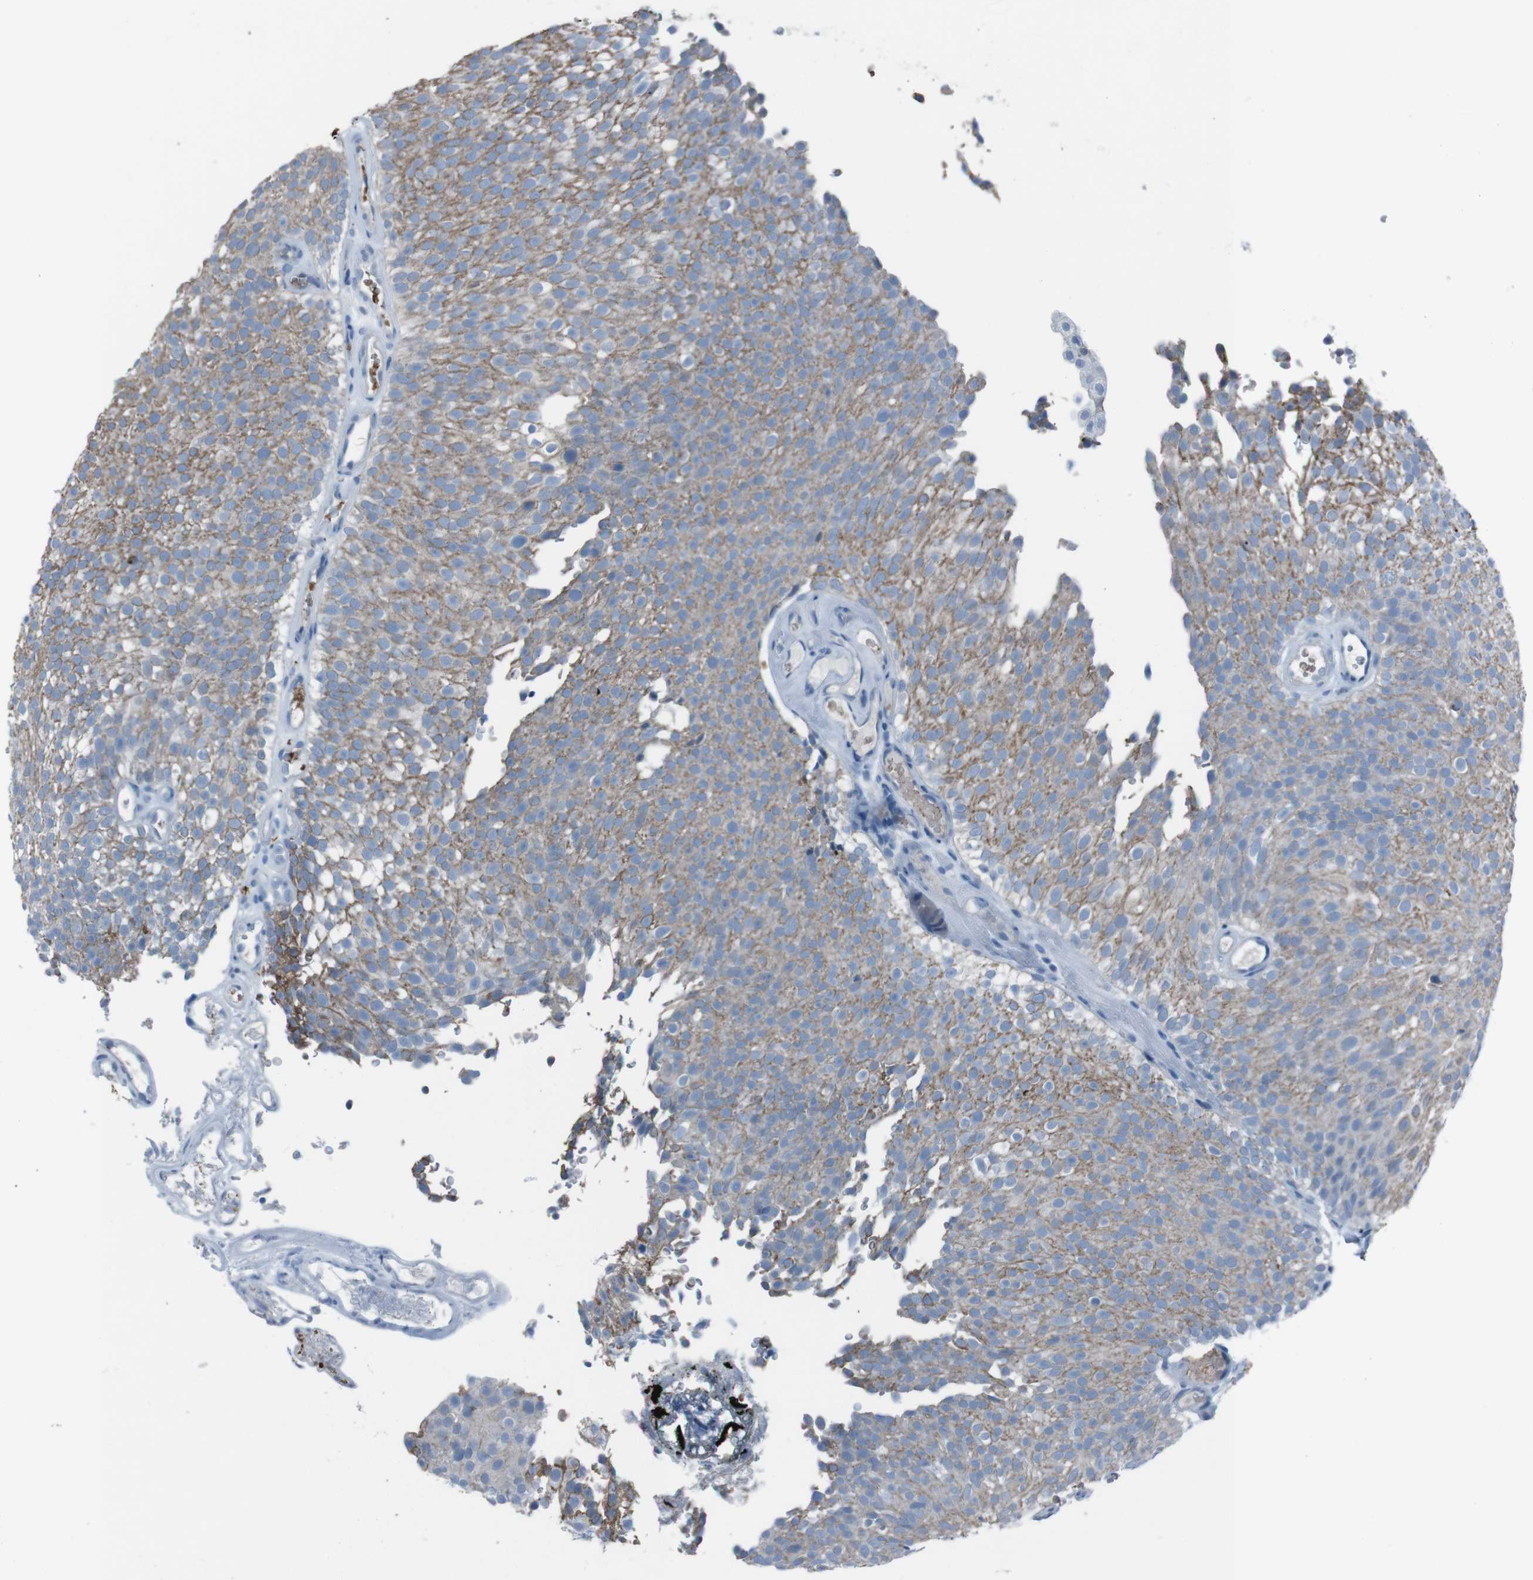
{"staining": {"intensity": "moderate", "quantity": ">75%", "location": "cytoplasmic/membranous"}, "tissue": "urothelial cancer", "cell_type": "Tumor cells", "image_type": "cancer", "snomed": [{"axis": "morphology", "description": "Urothelial carcinoma, Low grade"}, {"axis": "topography", "description": "Urinary bladder"}], "caption": "The micrograph demonstrates a brown stain indicating the presence of a protein in the cytoplasmic/membranous of tumor cells in low-grade urothelial carcinoma.", "gene": "ST6GAL1", "patient": {"sex": "male", "age": 78}}